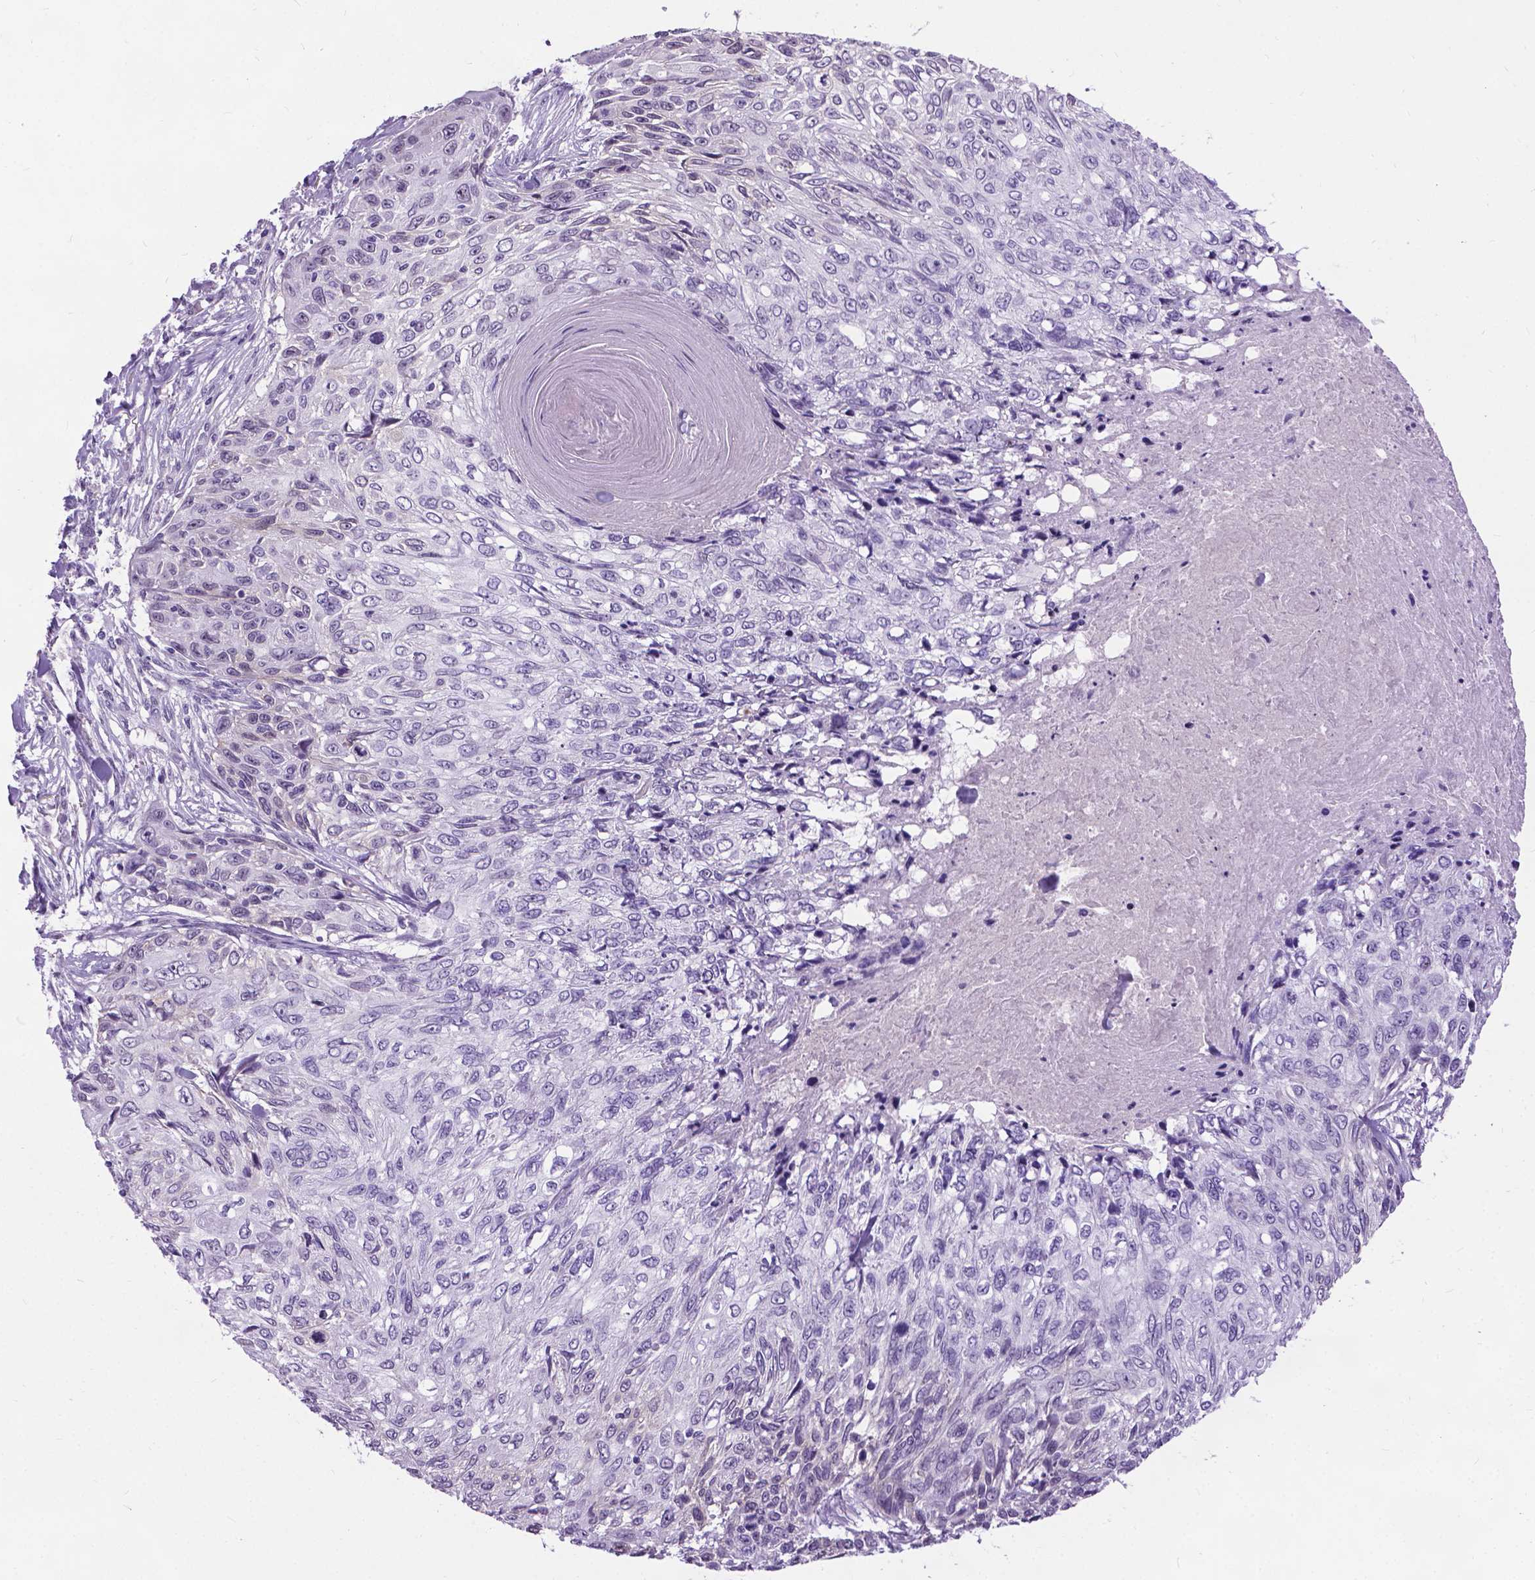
{"staining": {"intensity": "negative", "quantity": "none", "location": "none"}, "tissue": "skin cancer", "cell_type": "Tumor cells", "image_type": "cancer", "snomed": [{"axis": "morphology", "description": "Squamous cell carcinoma, NOS"}, {"axis": "topography", "description": "Skin"}], "caption": "Tumor cells show no significant protein staining in skin squamous cell carcinoma.", "gene": "PROB1", "patient": {"sex": "male", "age": 92}}